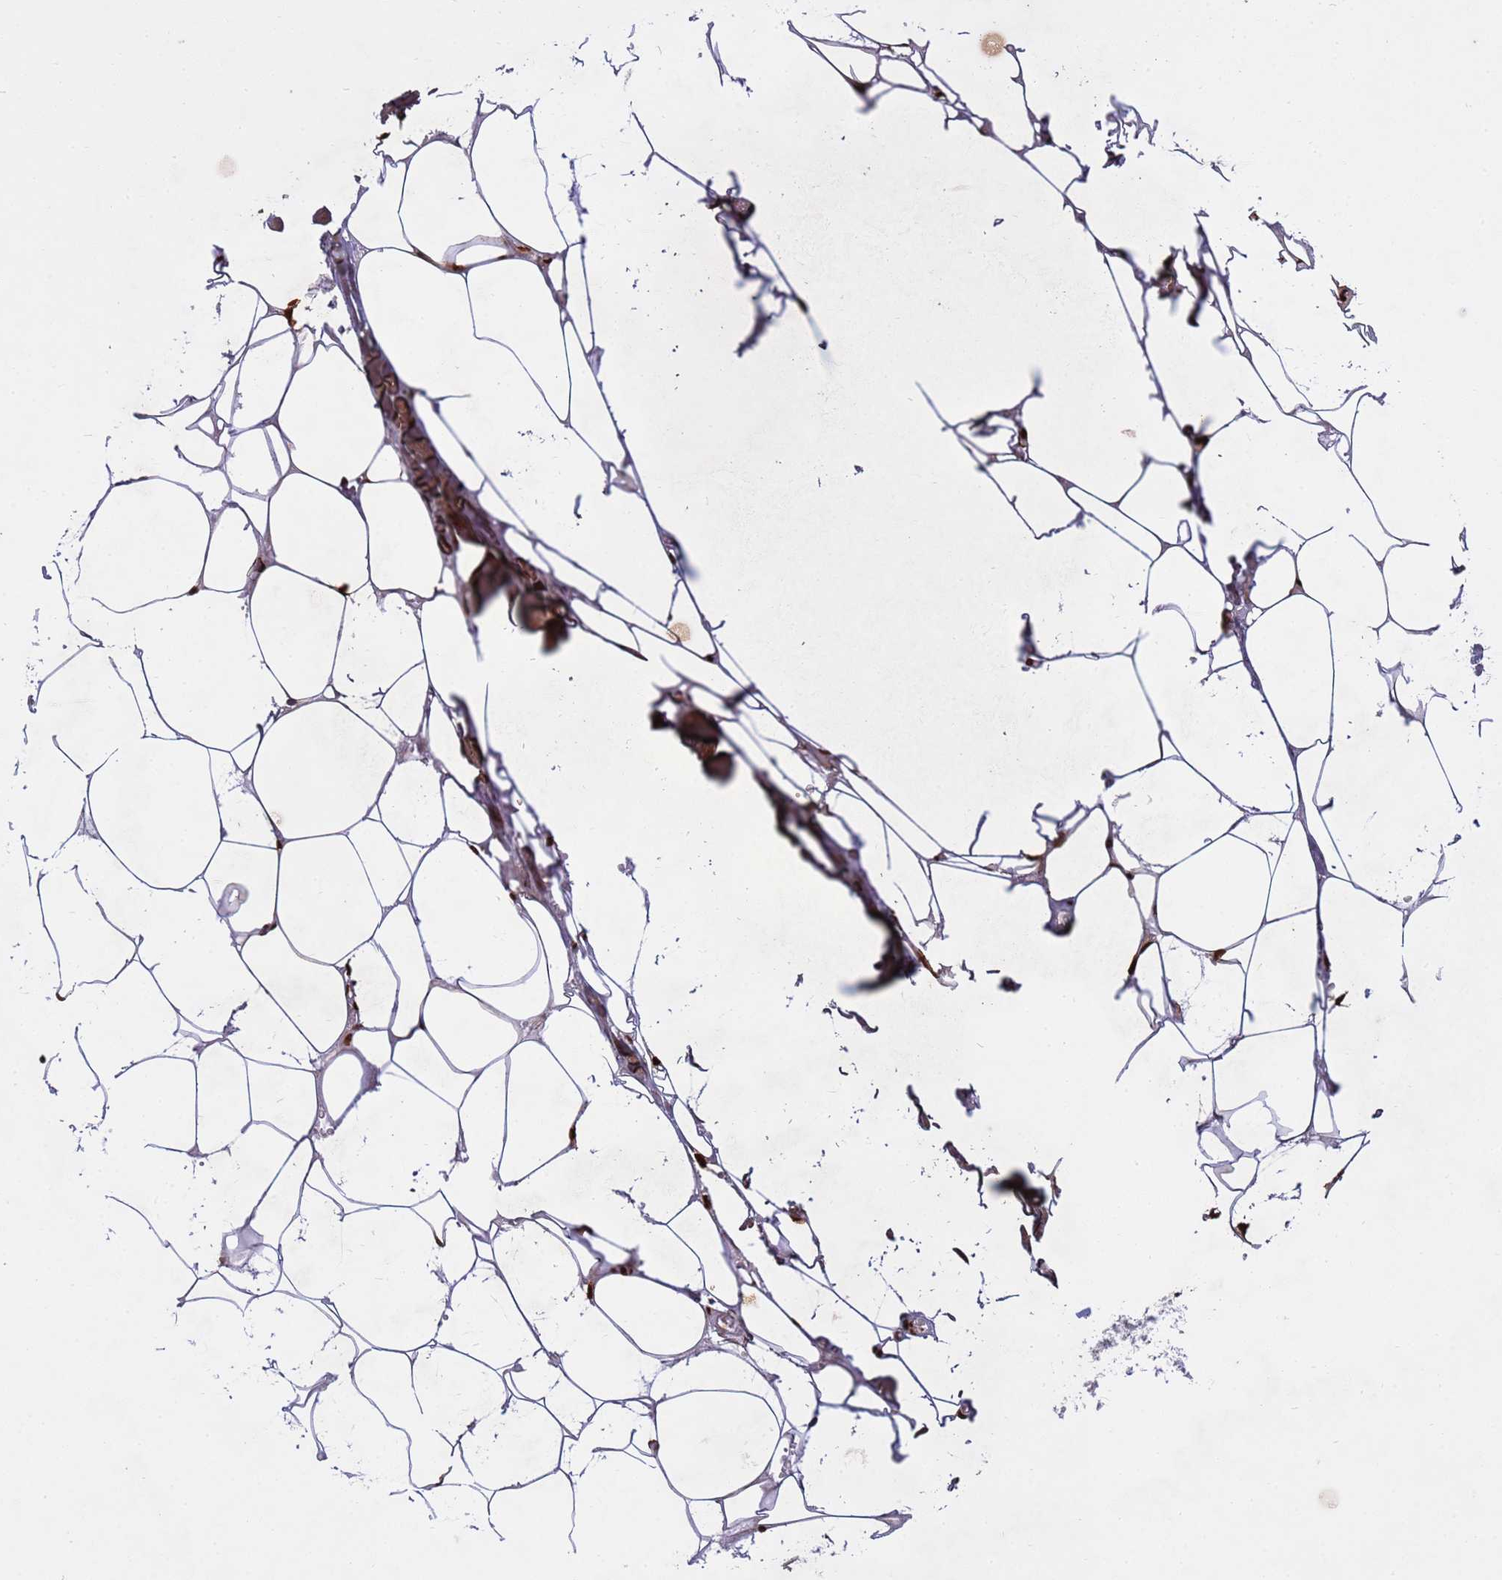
{"staining": {"intensity": "strong", "quantity": ">75%", "location": "nuclear"}, "tissue": "adipose tissue", "cell_type": "Adipocytes", "image_type": "normal", "snomed": [{"axis": "morphology", "description": "Normal tissue, NOS"}, {"axis": "topography", "description": "Salivary gland"}, {"axis": "topography", "description": "Peripheral nerve tissue"}], "caption": "A brown stain shows strong nuclear expression of a protein in adipocytes of normal human adipose tissue. (DAB (3,3'-diaminobenzidine) IHC with brightfield microscopy, high magnification).", "gene": "H3", "patient": {"sex": "male", "age": 38}}